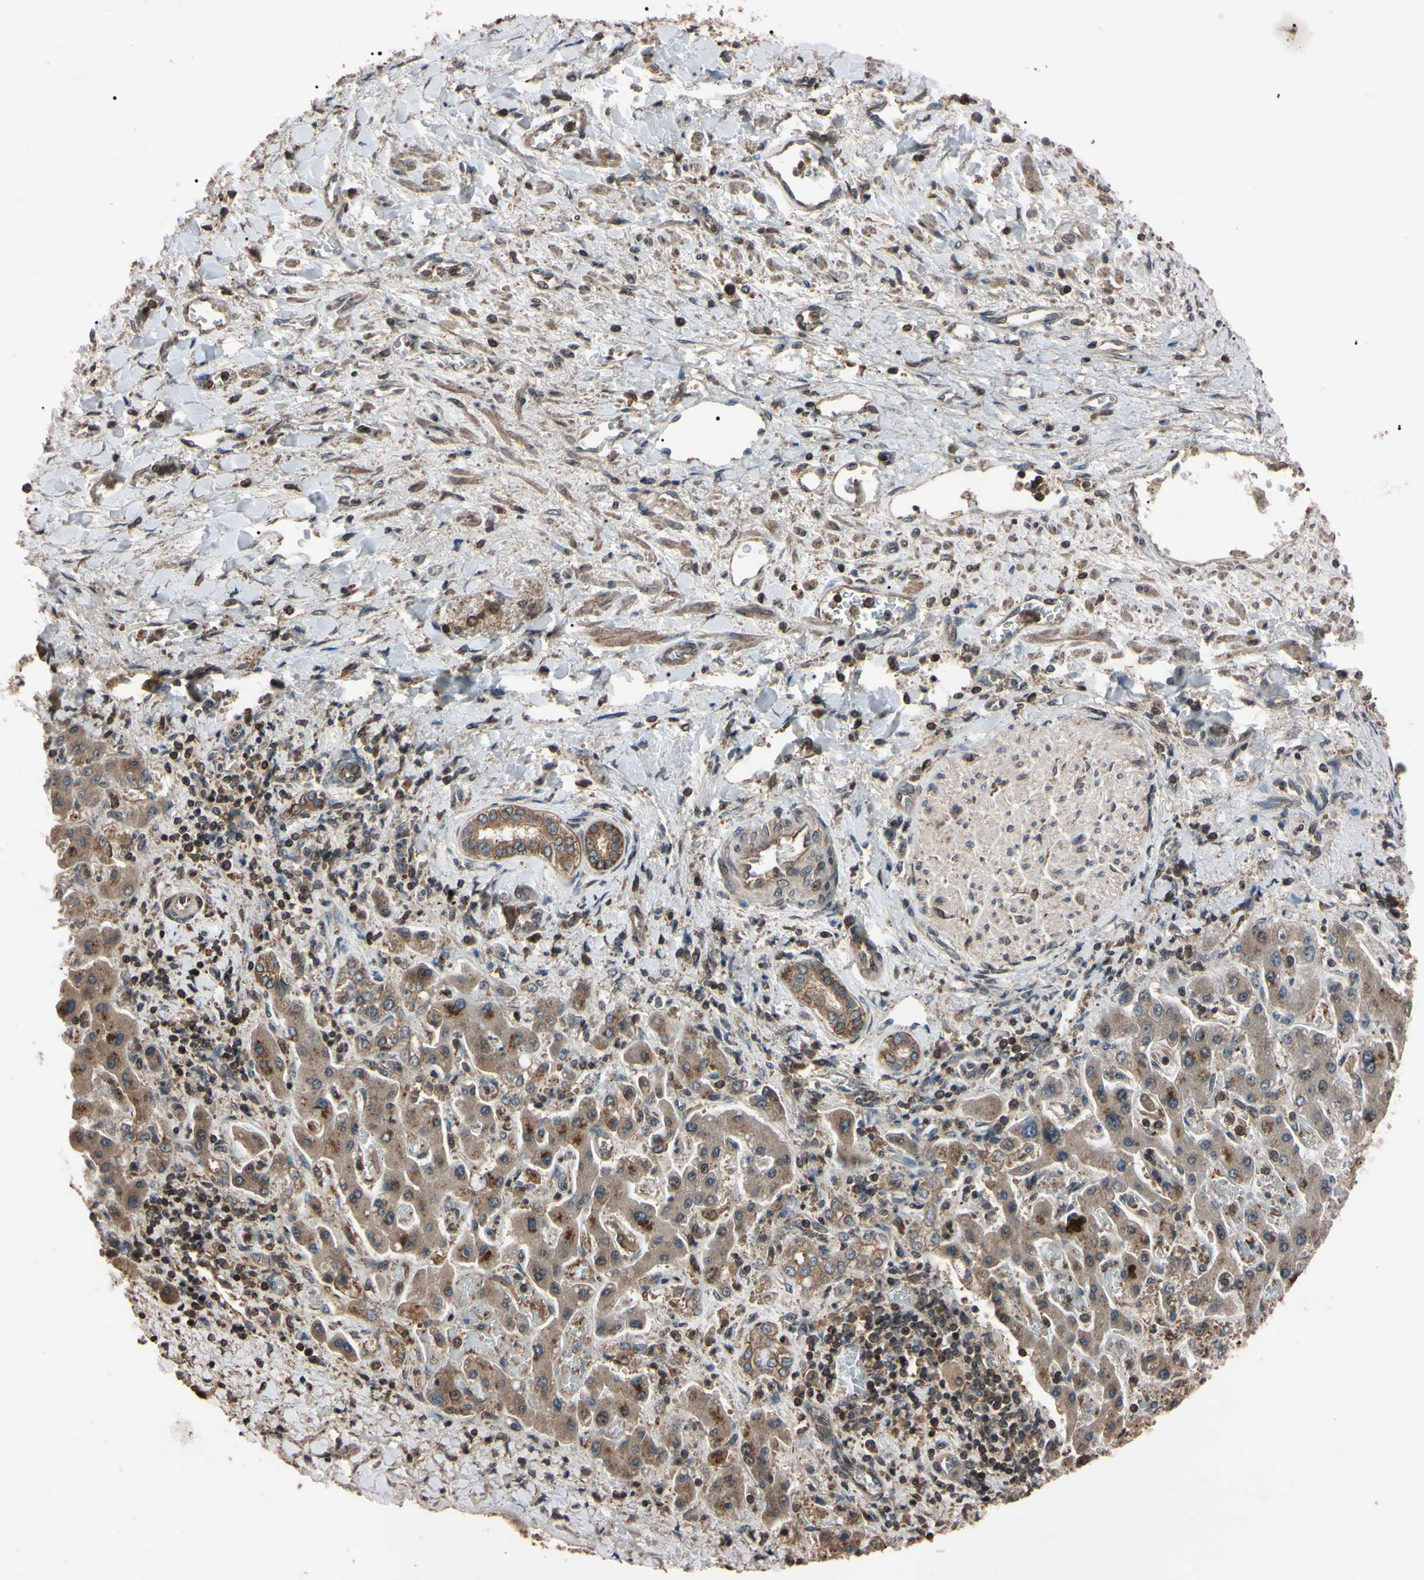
{"staining": {"intensity": "weak", "quantity": ">75%", "location": "cytoplasmic/membranous"}, "tissue": "liver cancer", "cell_type": "Tumor cells", "image_type": "cancer", "snomed": [{"axis": "morphology", "description": "Cholangiocarcinoma"}, {"axis": "topography", "description": "Liver"}], "caption": "Liver cancer was stained to show a protein in brown. There is low levels of weak cytoplasmic/membranous positivity in about >75% of tumor cells.", "gene": "TNFRSF1A", "patient": {"sex": "male", "age": 50}}